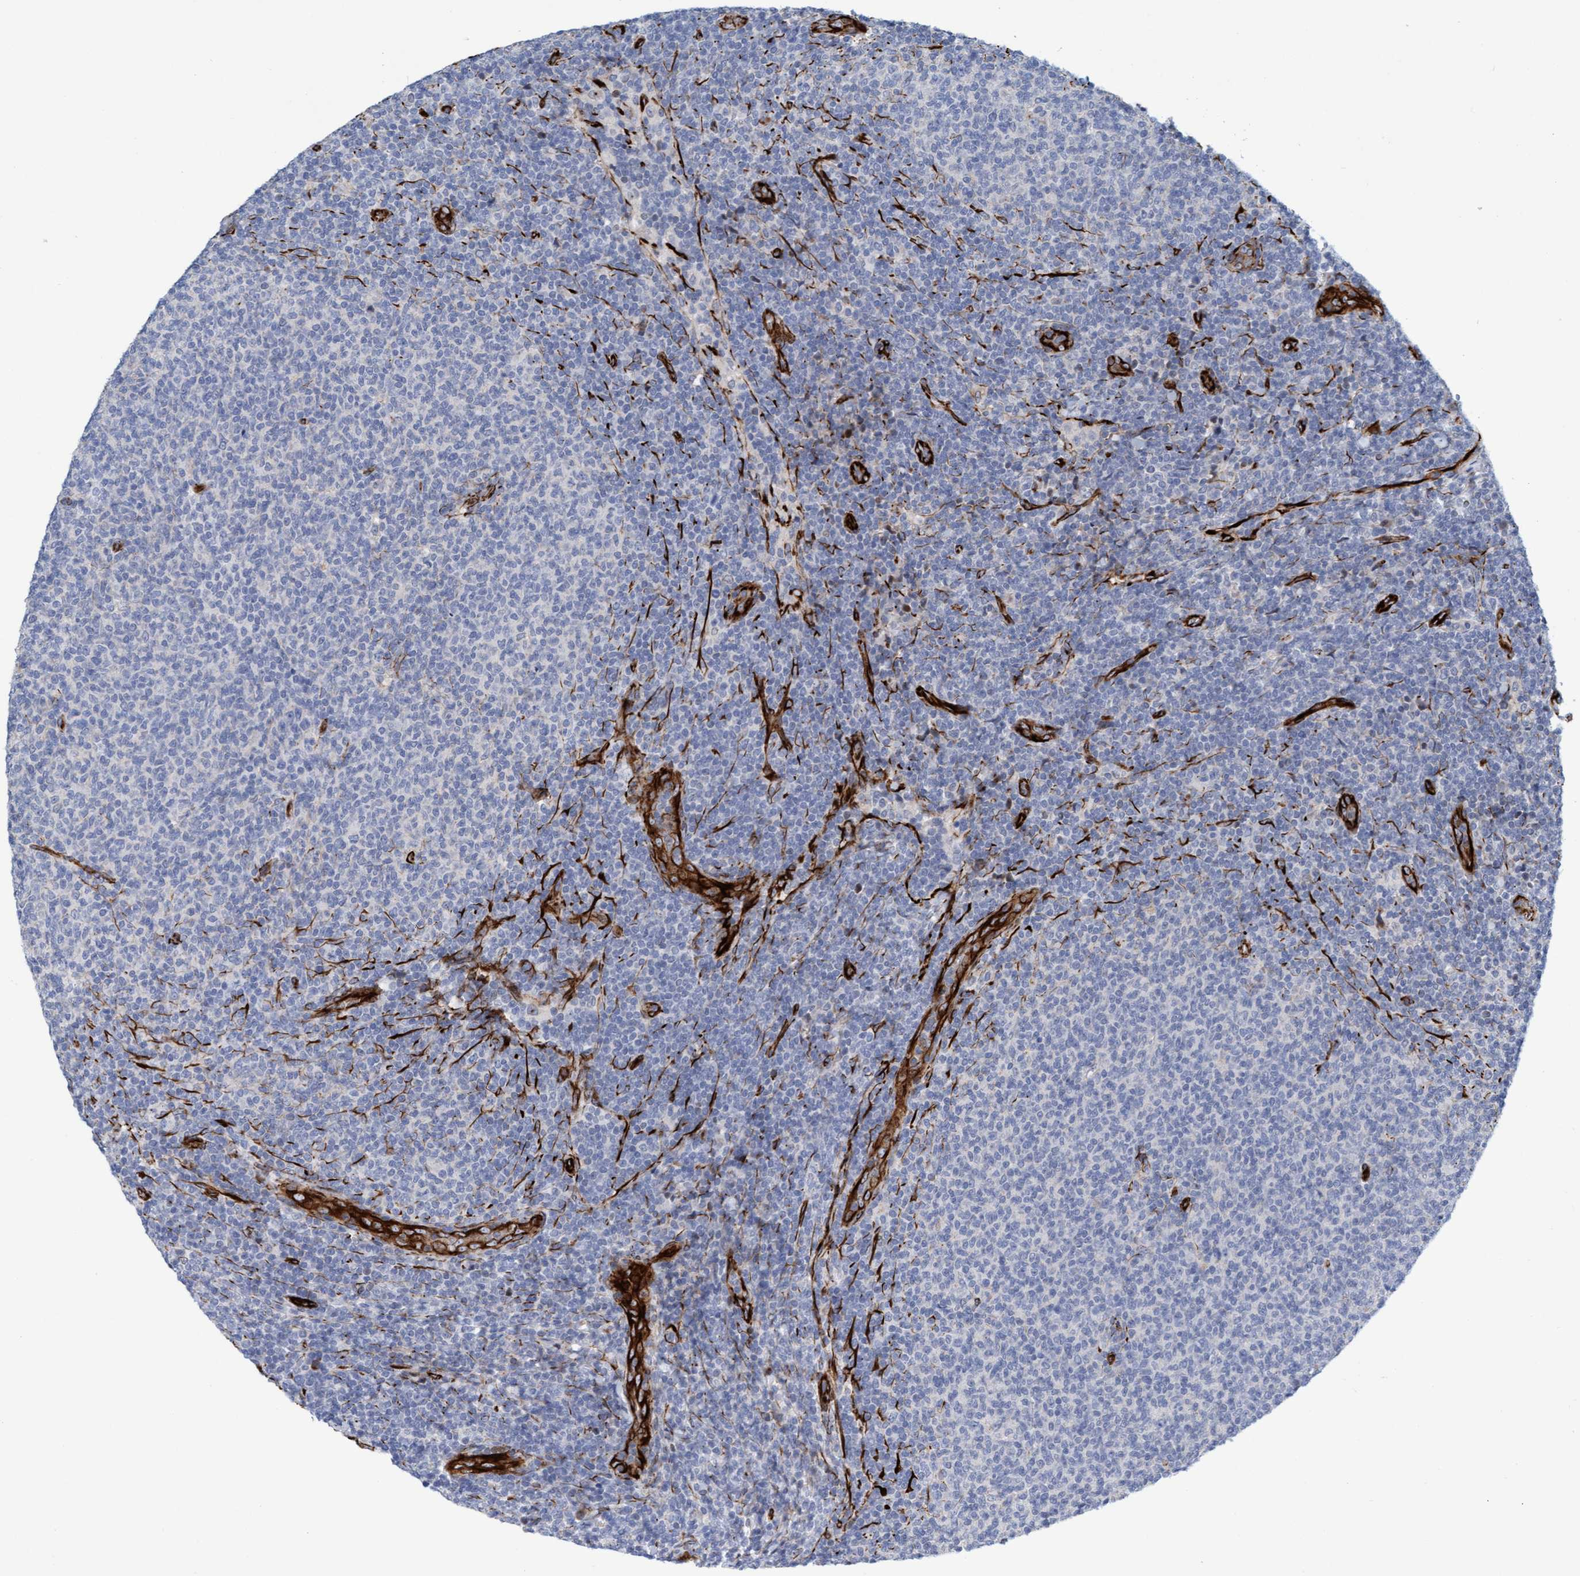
{"staining": {"intensity": "negative", "quantity": "none", "location": "none"}, "tissue": "lymphoma", "cell_type": "Tumor cells", "image_type": "cancer", "snomed": [{"axis": "morphology", "description": "Malignant lymphoma, non-Hodgkin's type, Low grade"}, {"axis": "topography", "description": "Lymph node"}], "caption": "A high-resolution histopathology image shows immunohistochemistry (IHC) staining of low-grade malignant lymphoma, non-Hodgkin's type, which reveals no significant expression in tumor cells.", "gene": "POLG2", "patient": {"sex": "male", "age": 66}}